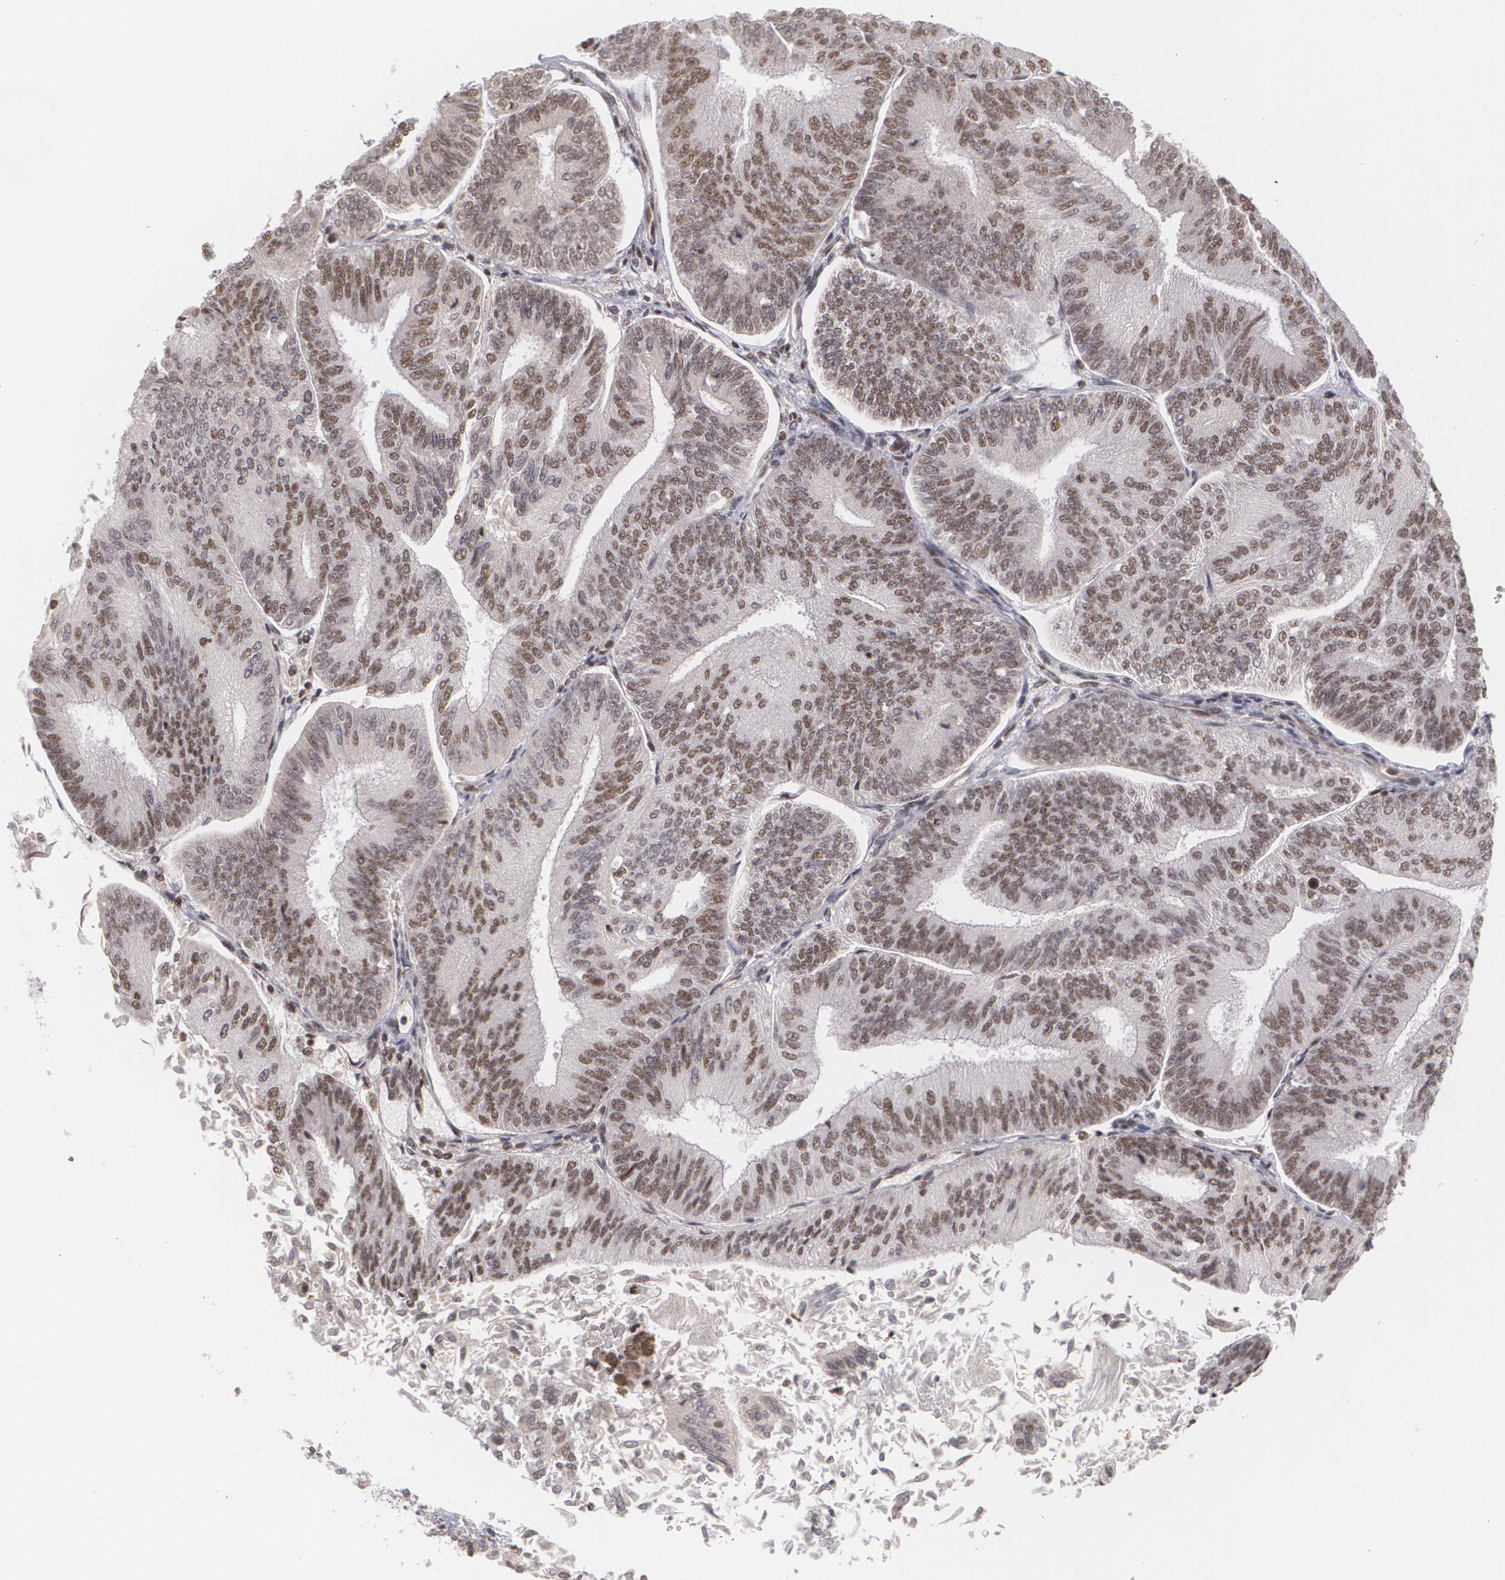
{"staining": {"intensity": "moderate", "quantity": "25%-75%", "location": "nuclear"}, "tissue": "endometrial cancer", "cell_type": "Tumor cells", "image_type": "cancer", "snomed": [{"axis": "morphology", "description": "Adenocarcinoma, NOS"}, {"axis": "topography", "description": "Endometrium"}], "caption": "Immunohistochemistry (IHC) image of human endometrial adenocarcinoma stained for a protein (brown), which shows medium levels of moderate nuclear staining in approximately 25%-75% of tumor cells.", "gene": "MXD1", "patient": {"sex": "female", "age": 55}}